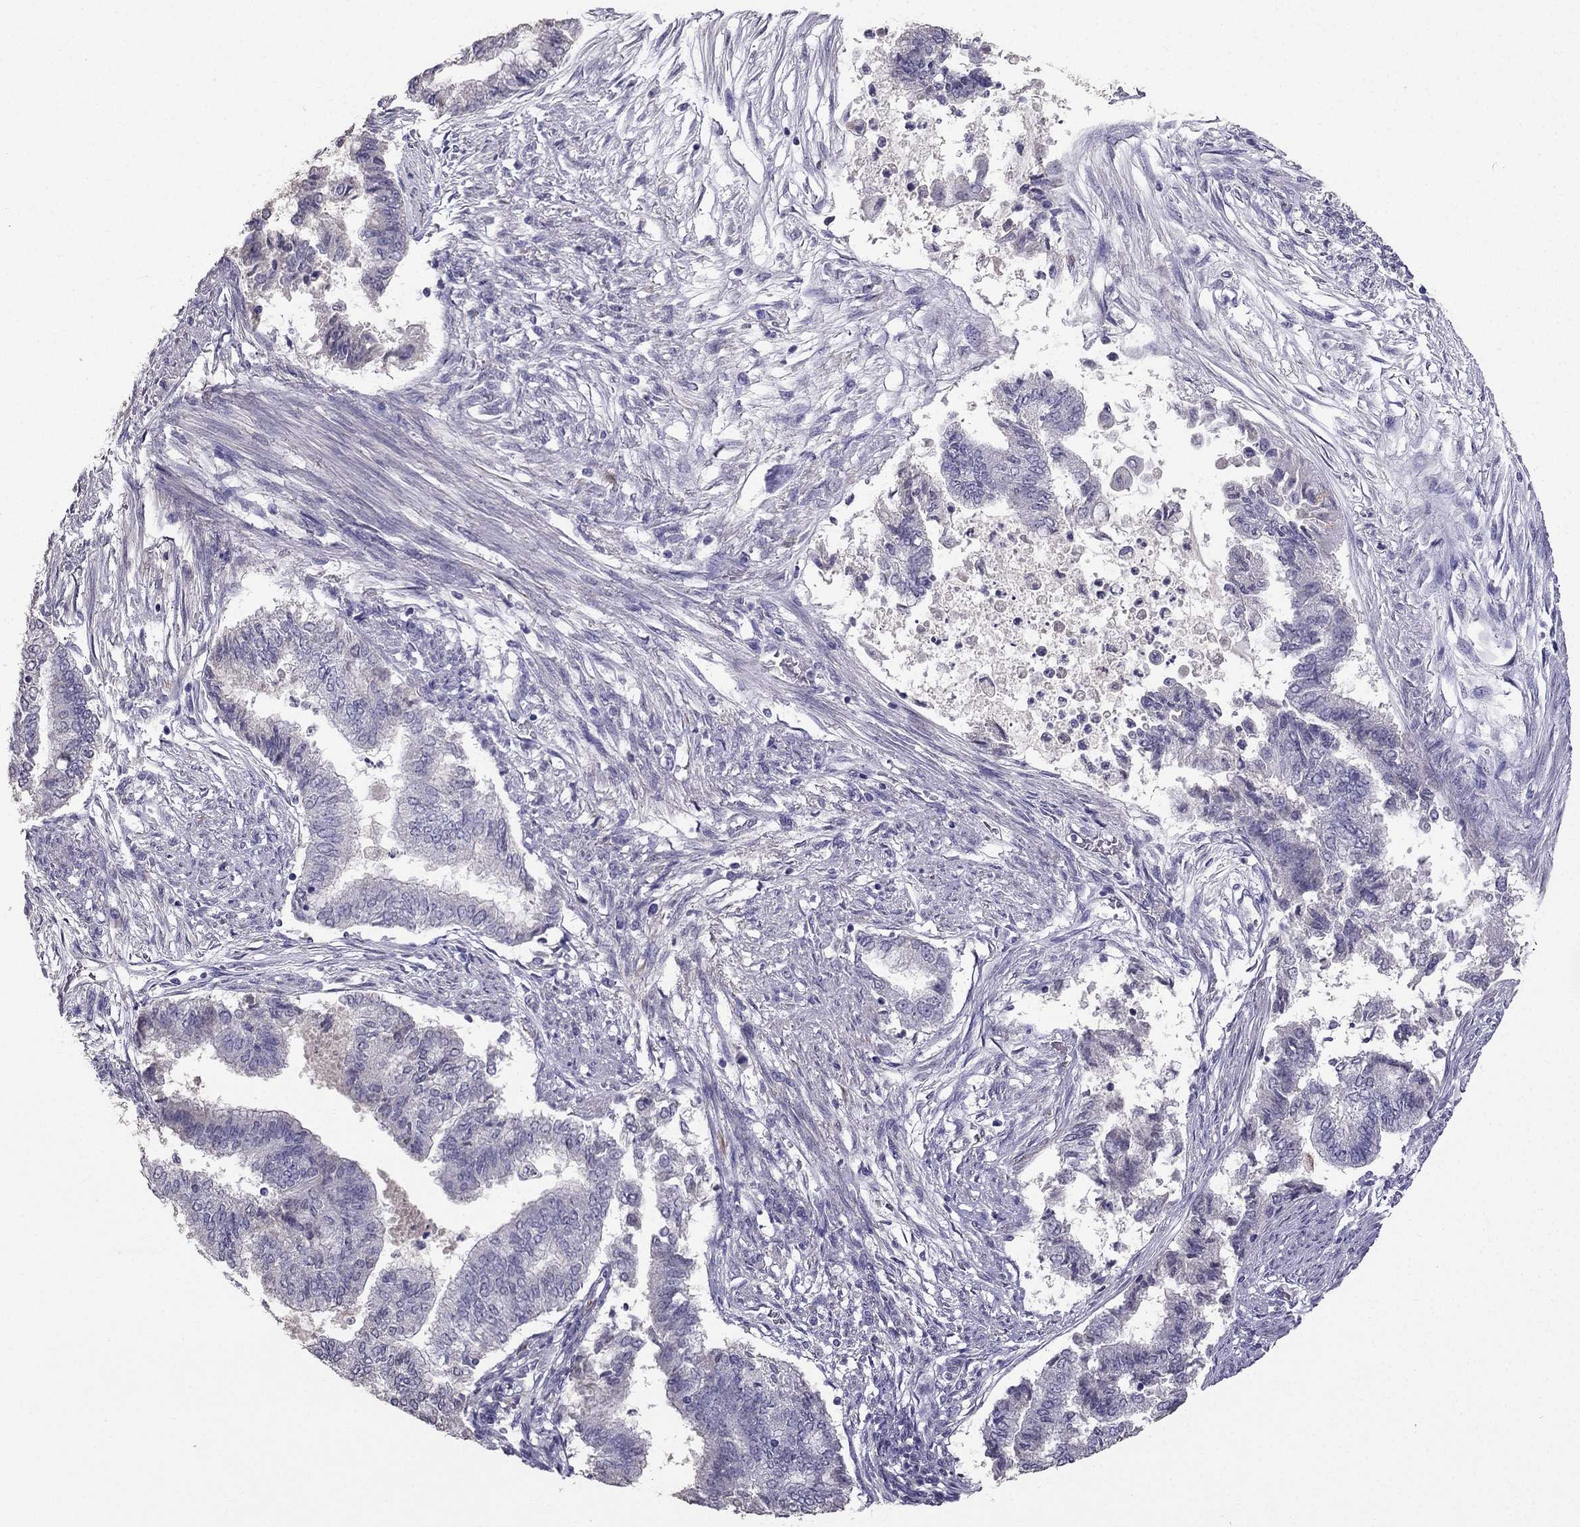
{"staining": {"intensity": "negative", "quantity": "none", "location": "none"}, "tissue": "endometrial cancer", "cell_type": "Tumor cells", "image_type": "cancer", "snomed": [{"axis": "morphology", "description": "Adenocarcinoma, NOS"}, {"axis": "topography", "description": "Endometrium"}], "caption": "Human endometrial adenocarcinoma stained for a protein using immunohistochemistry shows no positivity in tumor cells.", "gene": "SCG5", "patient": {"sex": "female", "age": 65}}